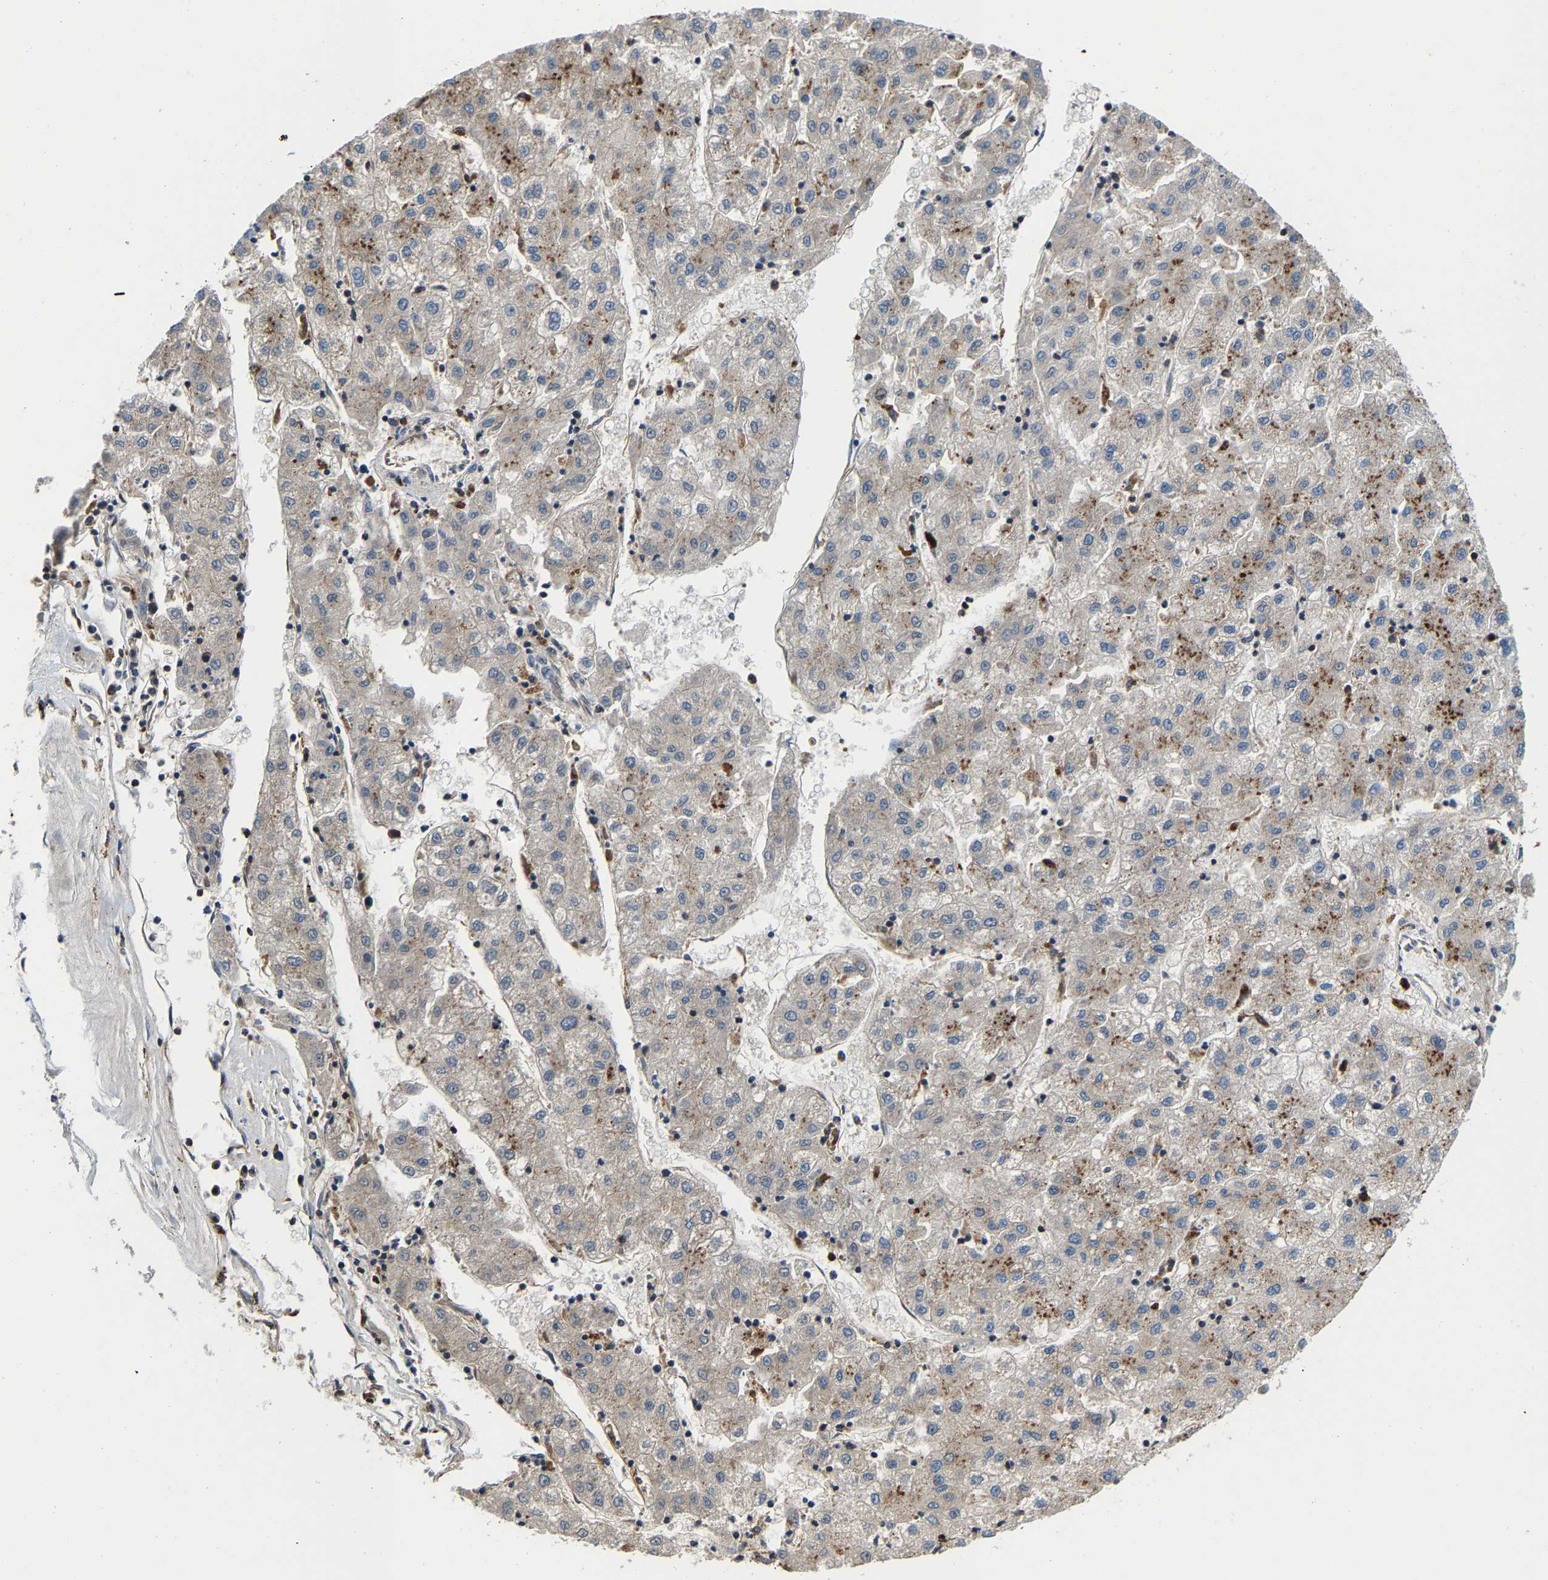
{"staining": {"intensity": "moderate", "quantity": "25%-75%", "location": "cytoplasmic/membranous"}, "tissue": "liver cancer", "cell_type": "Tumor cells", "image_type": "cancer", "snomed": [{"axis": "morphology", "description": "Carcinoma, Hepatocellular, NOS"}, {"axis": "topography", "description": "Liver"}], "caption": "Hepatocellular carcinoma (liver) stained for a protein reveals moderate cytoplasmic/membranous positivity in tumor cells.", "gene": "DPP7", "patient": {"sex": "male", "age": 72}}